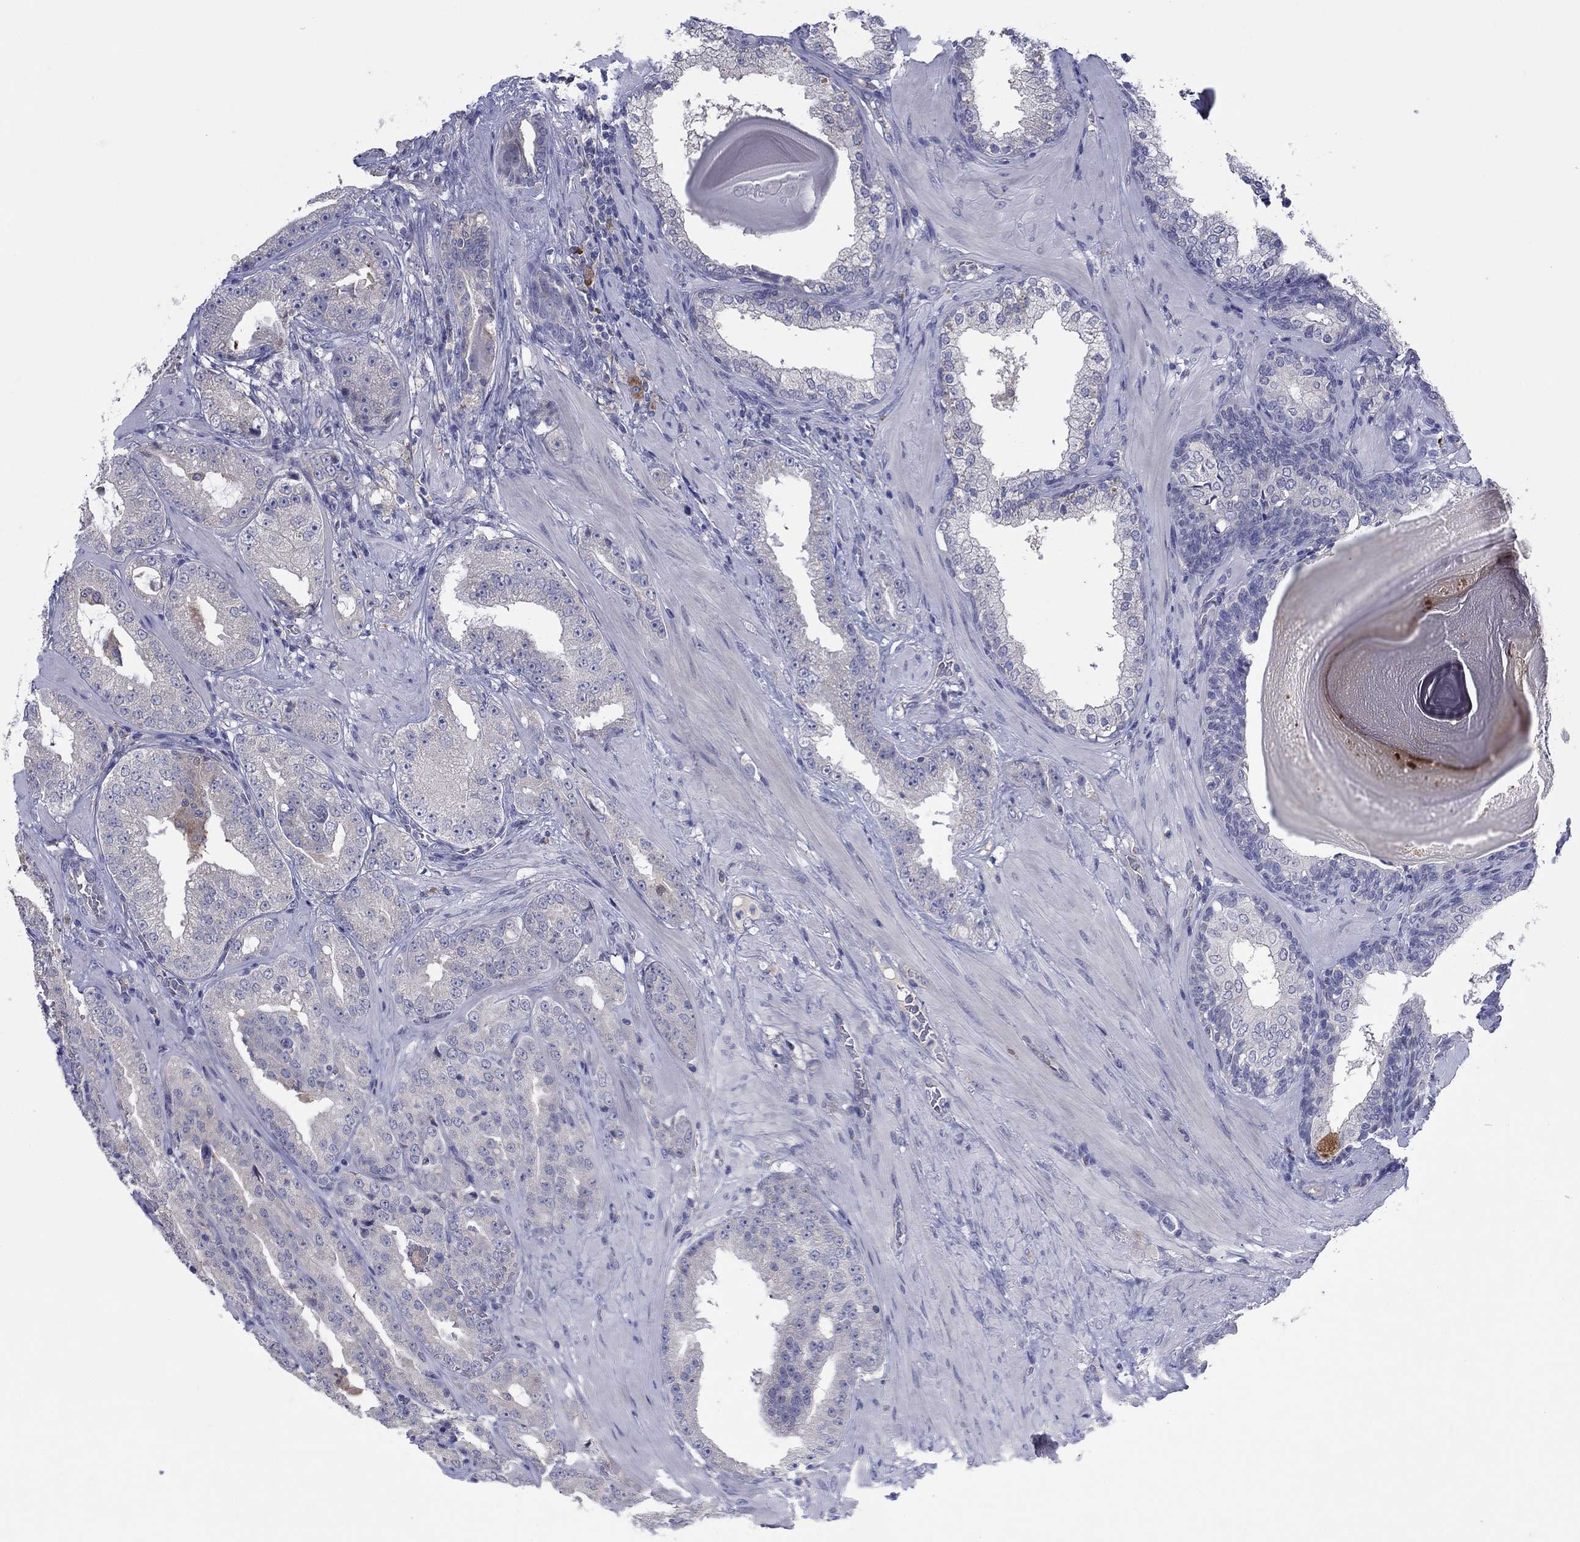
{"staining": {"intensity": "negative", "quantity": "none", "location": "none"}, "tissue": "prostate cancer", "cell_type": "Tumor cells", "image_type": "cancer", "snomed": [{"axis": "morphology", "description": "Adenocarcinoma, Low grade"}, {"axis": "topography", "description": "Prostate"}], "caption": "Tumor cells are negative for protein expression in human prostate low-grade adenocarcinoma. Nuclei are stained in blue.", "gene": "PLCL2", "patient": {"sex": "male", "age": 62}}